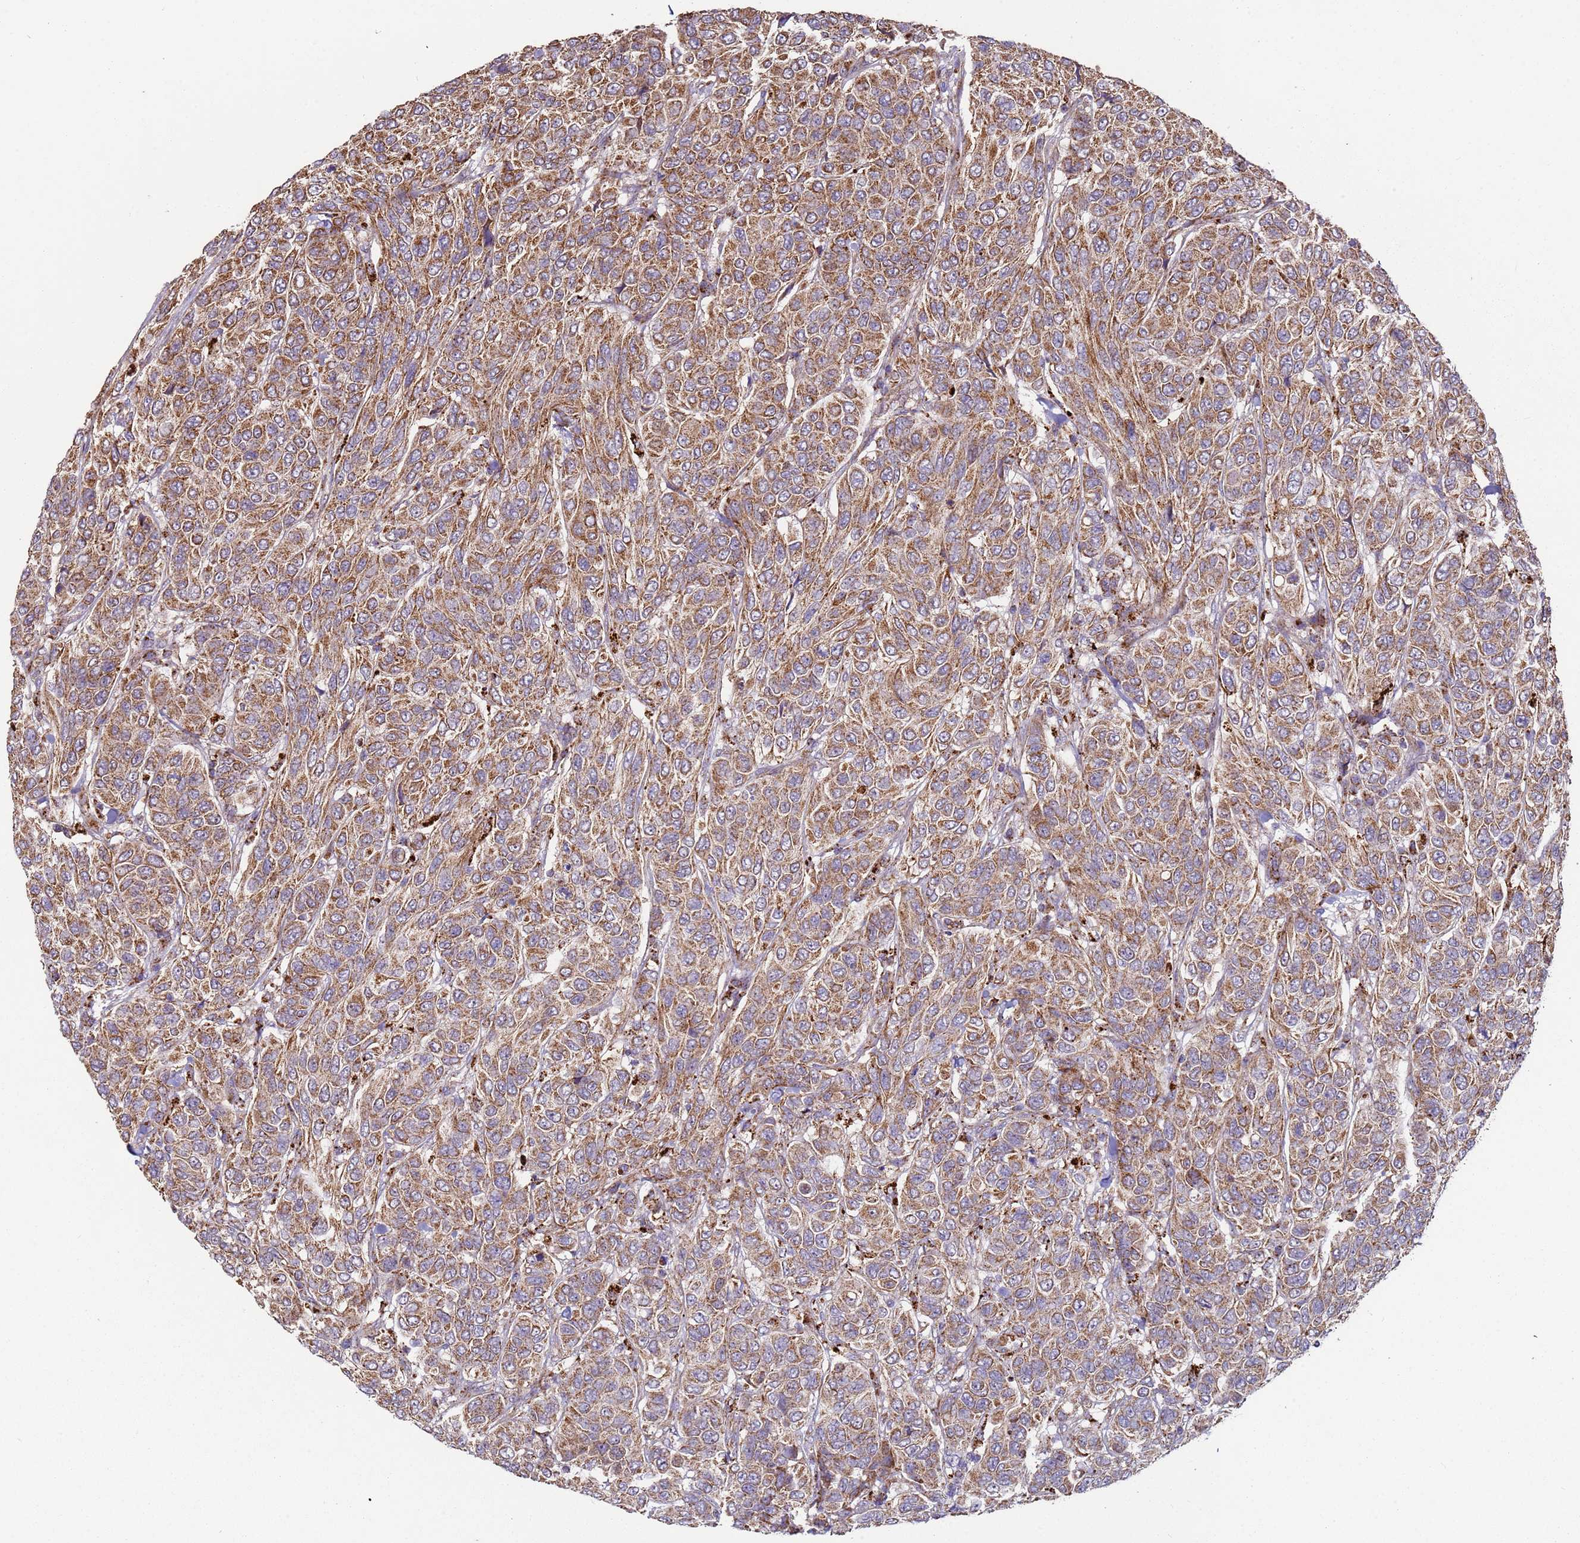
{"staining": {"intensity": "moderate", "quantity": ">75%", "location": "cytoplasmic/membranous"}, "tissue": "breast cancer", "cell_type": "Tumor cells", "image_type": "cancer", "snomed": [{"axis": "morphology", "description": "Duct carcinoma"}, {"axis": "topography", "description": "Breast"}], "caption": "Intraductal carcinoma (breast) was stained to show a protein in brown. There is medium levels of moderate cytoplasmic/membranous expression in about >75% of tumor cells.", "gene": "FBXO33", "patient": {"sex": "female", "age": 55}}